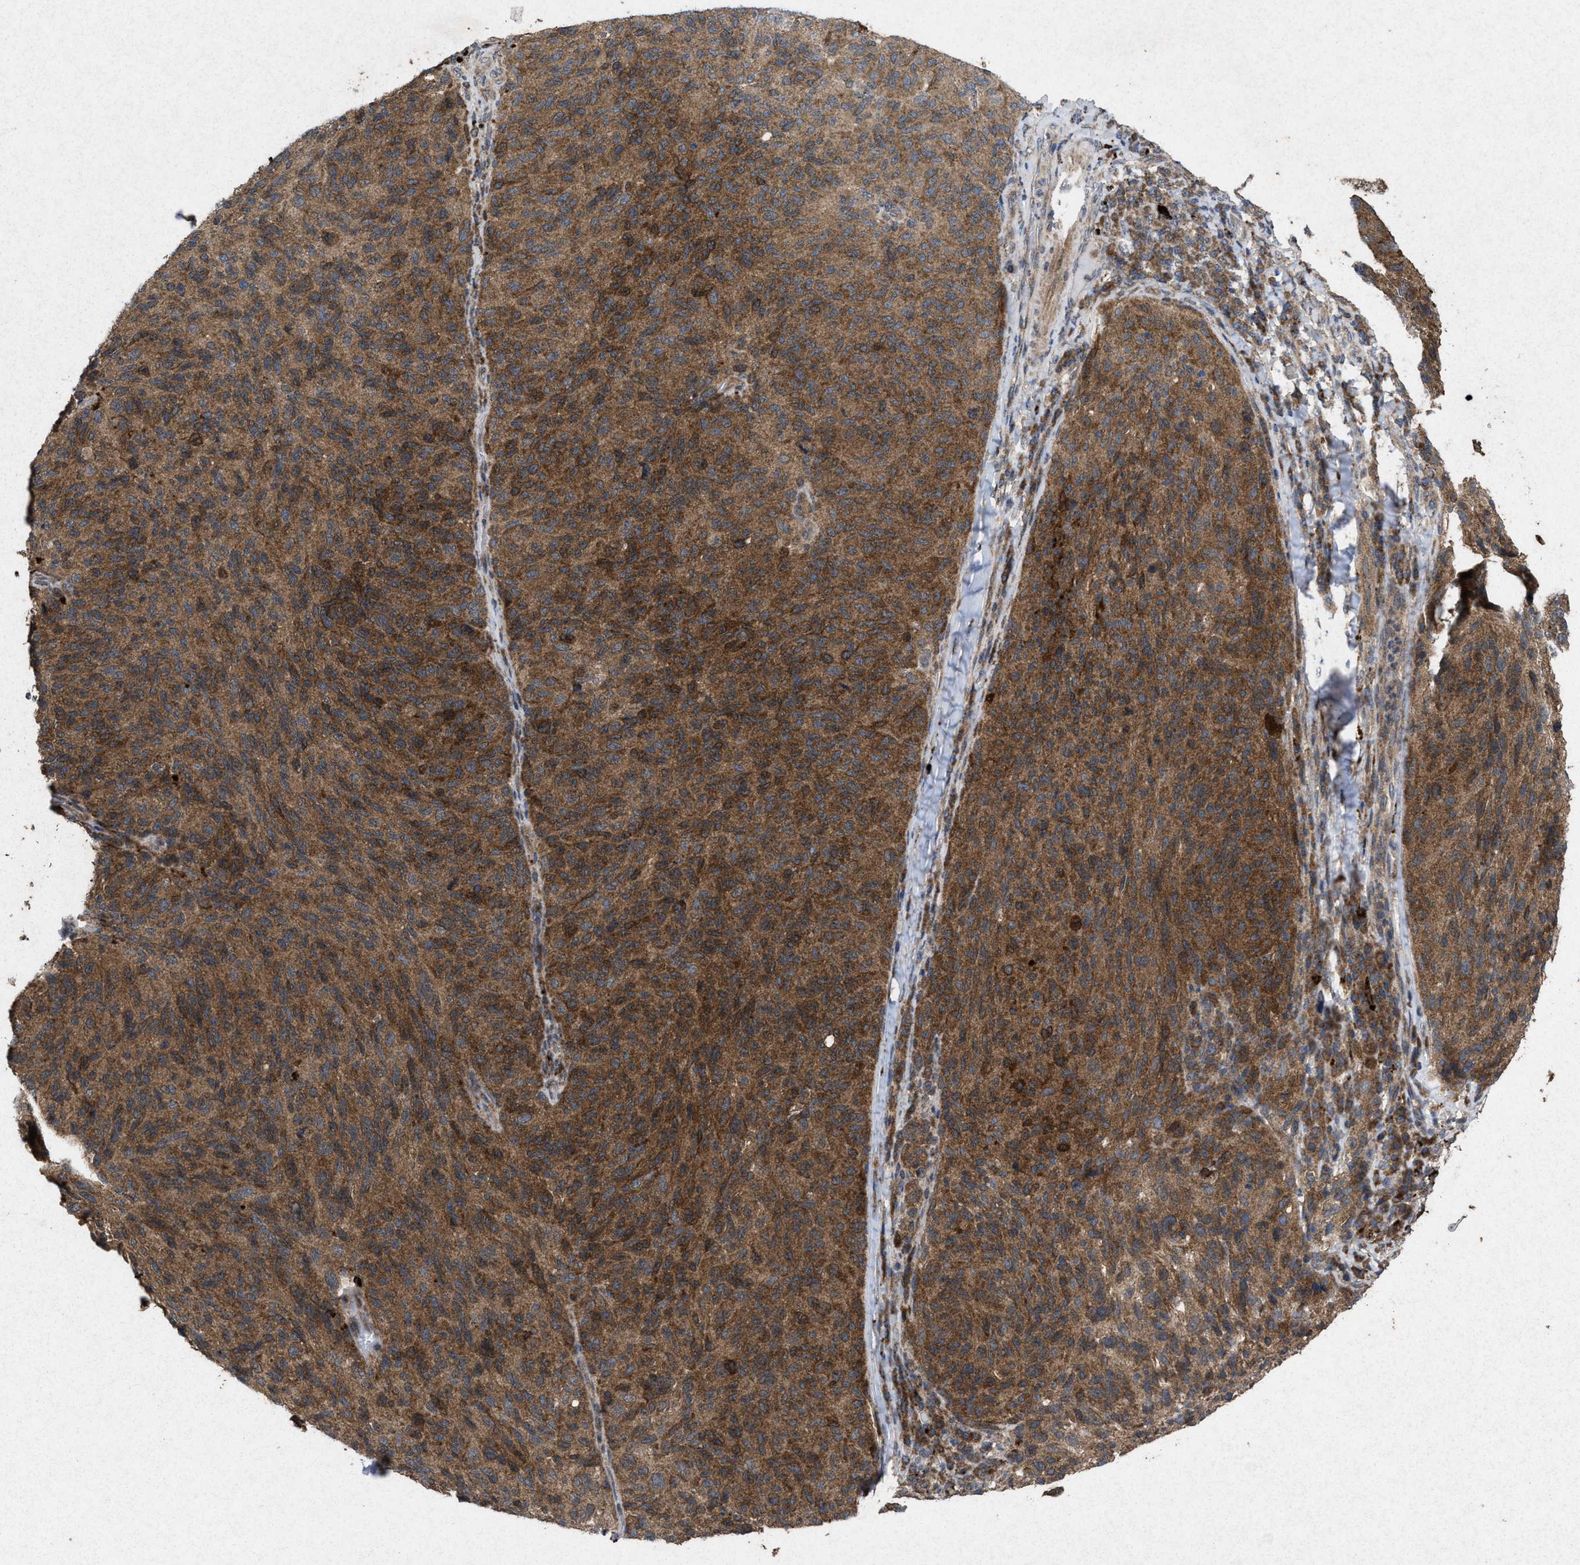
{"staining": {"intensity": "moderate", "quantity": ">75%", "location": "cytoplasmic/membranous"}, "tissue": "melanoma", "cell_type": "Tumor cells", "image_type": "cancer", "snomed": [{"axis": "morphology", "description": "Malignant melanoma, NOS"}, {"axis": "topography", "description": "Skin"}], "caption": "Moderate cytoplasmic/membranous protein positivity is seen in about >75% of tumor cells in malignant melanoma.", "gene": "MSI2", "patient": {"sex": "female", "age": 73}}